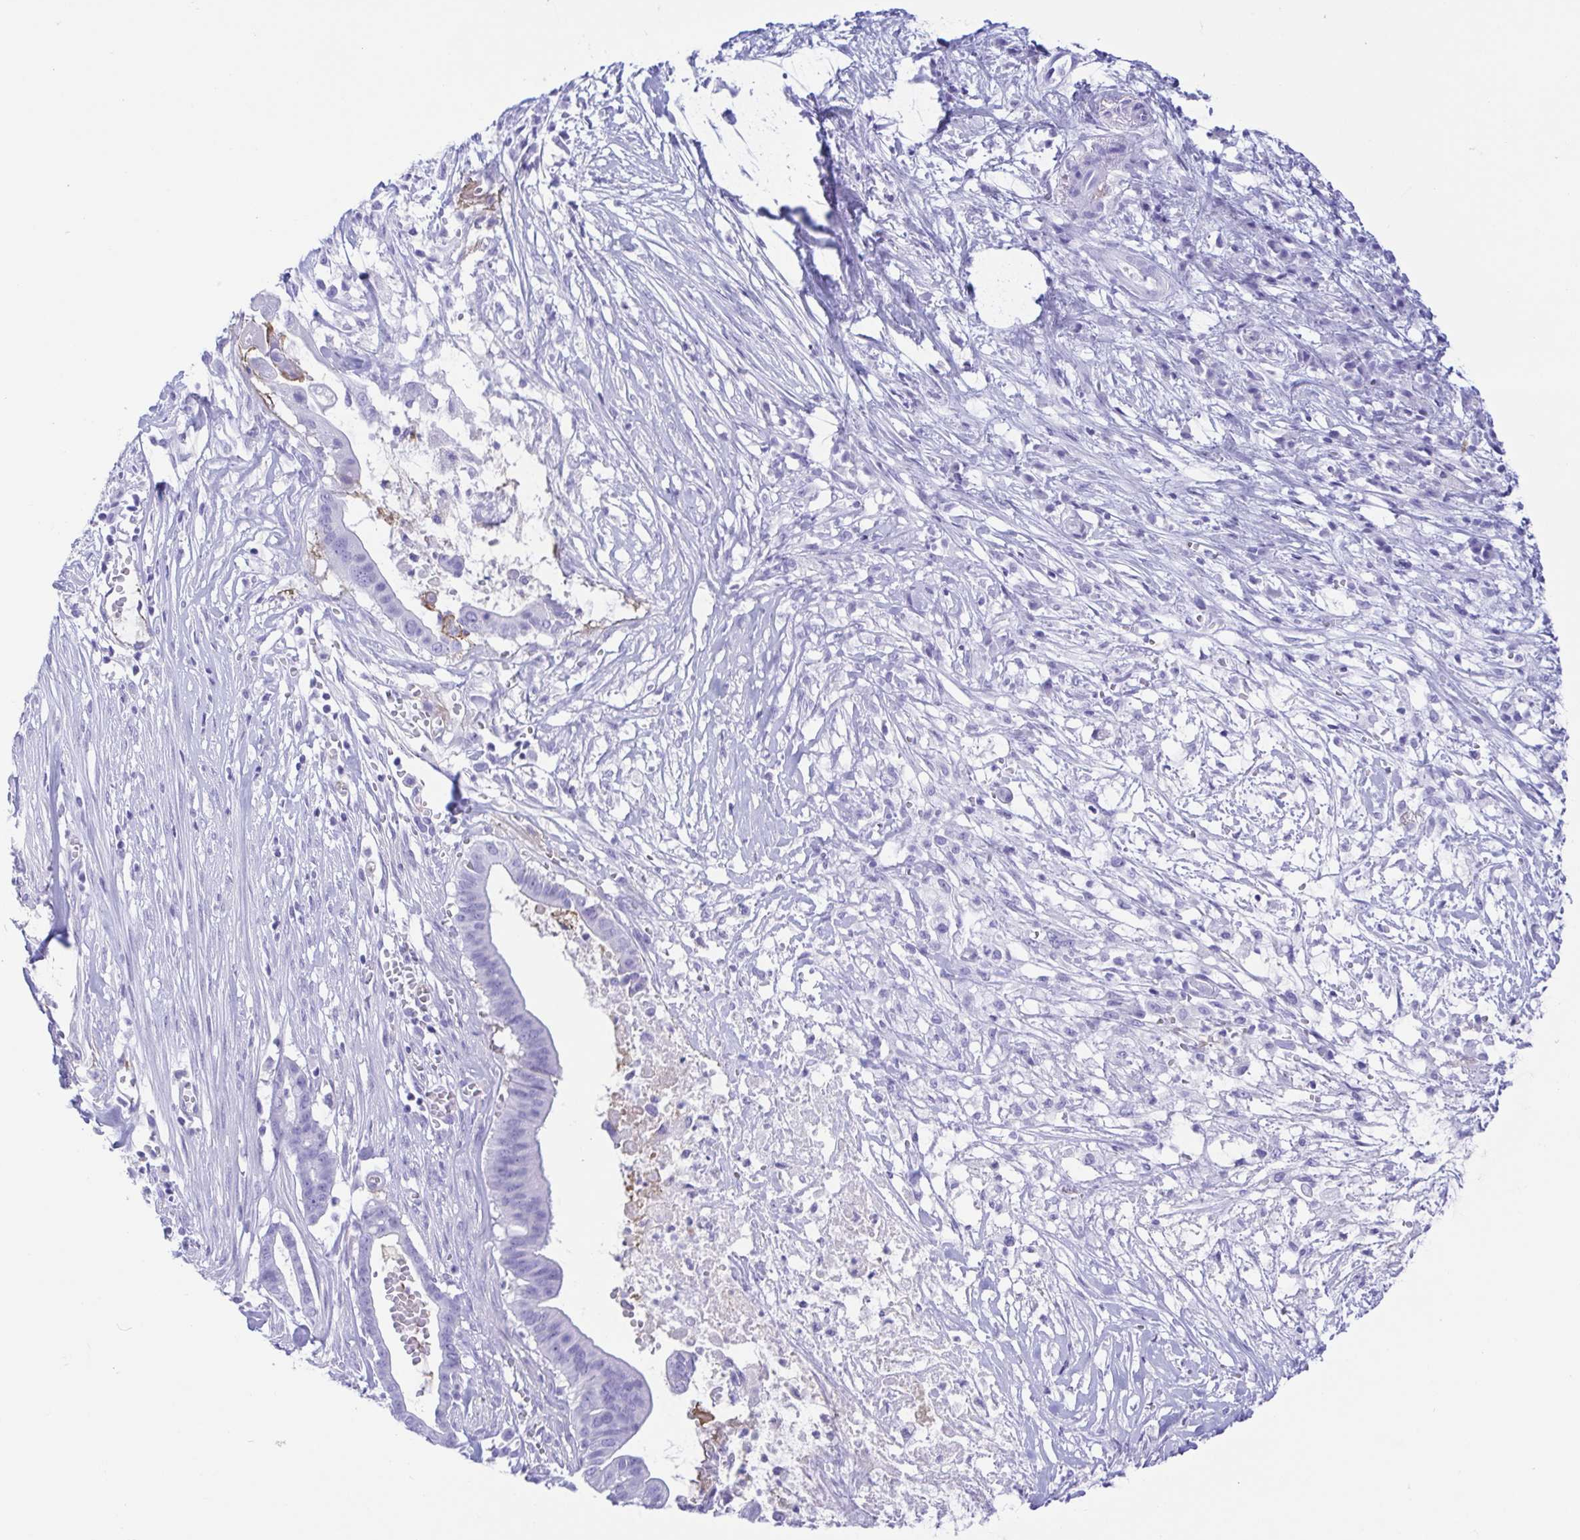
{"staining": {"intensity": "negative", "quantity": "none", "location": "none"}, "tissue": "pancreatic cancer", "cell_type": "Tumor cells", "image_type": "cancer", "snomed": [{"axis": "morphology", "description": "Adenocarcinoma, NOS"}, {"axis": "topography", "description": "Pancreas"}], "caption": "There is no significant staining in tumor cells of pancreatic adenocarcinoma. (Immunohistochemistry, brightfield microscopy, high magnification).", "gene": "GKN1", "patient": {"sex": "male", "age": 61}}